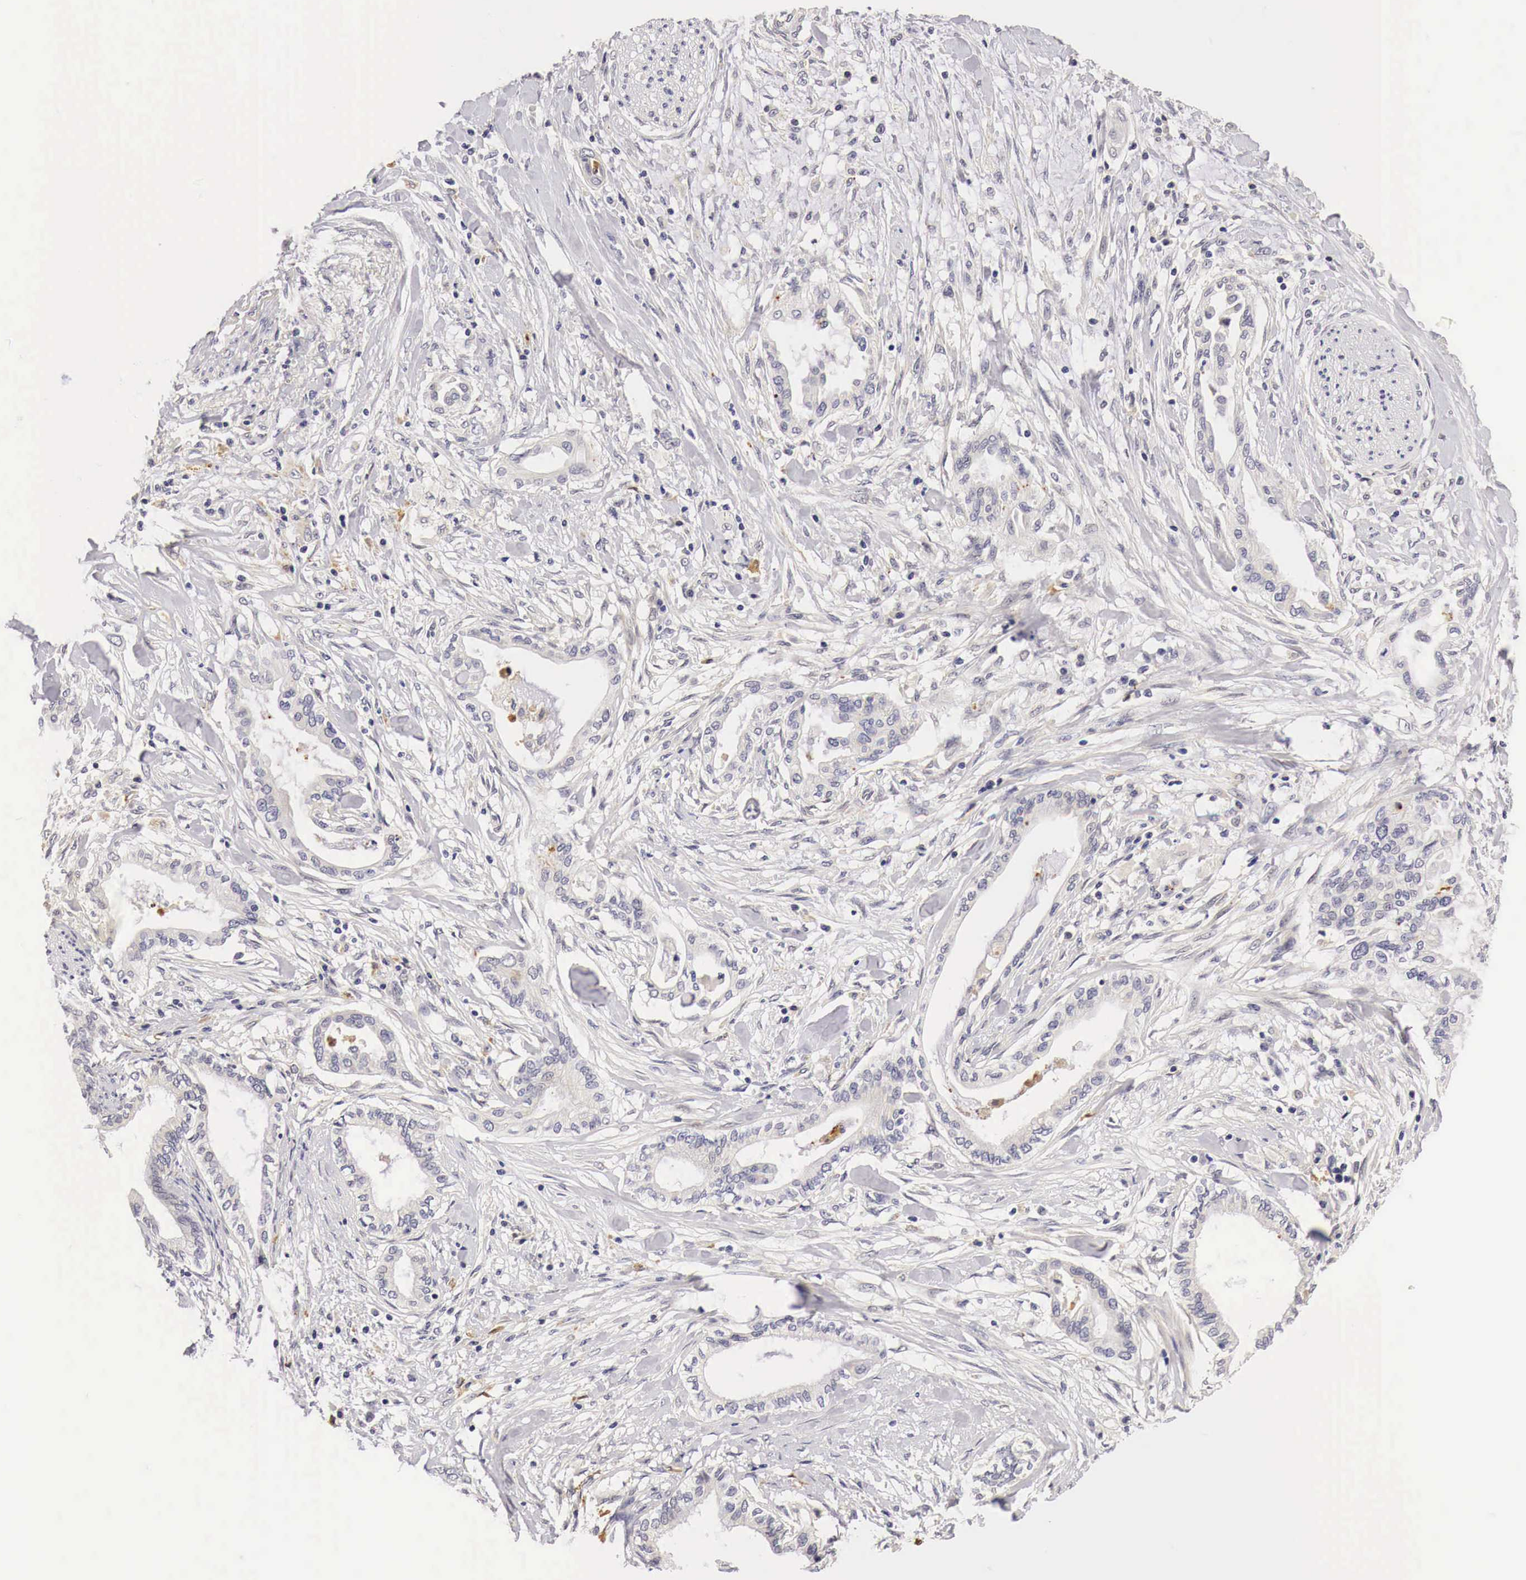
{"staining": {"intensity": "negative", "quantity": "none", "location": "none"}, "tissue": "pancreatic cancer", "cell_type": "Tumor cells", "image_type": "cancer", "snomed": [{"axis": "morphology", "description": "Adenocarcinoma, NOS"}, {"axis": "topography", "description": "Pancreas"}], "caption": "This is an immunohistochemistry image of pancreatic cancer (adenocarcinoma). There is no expression in tumor cells.", "gene": "CASP3", "patient": {"sex": "female", "age": 64}}